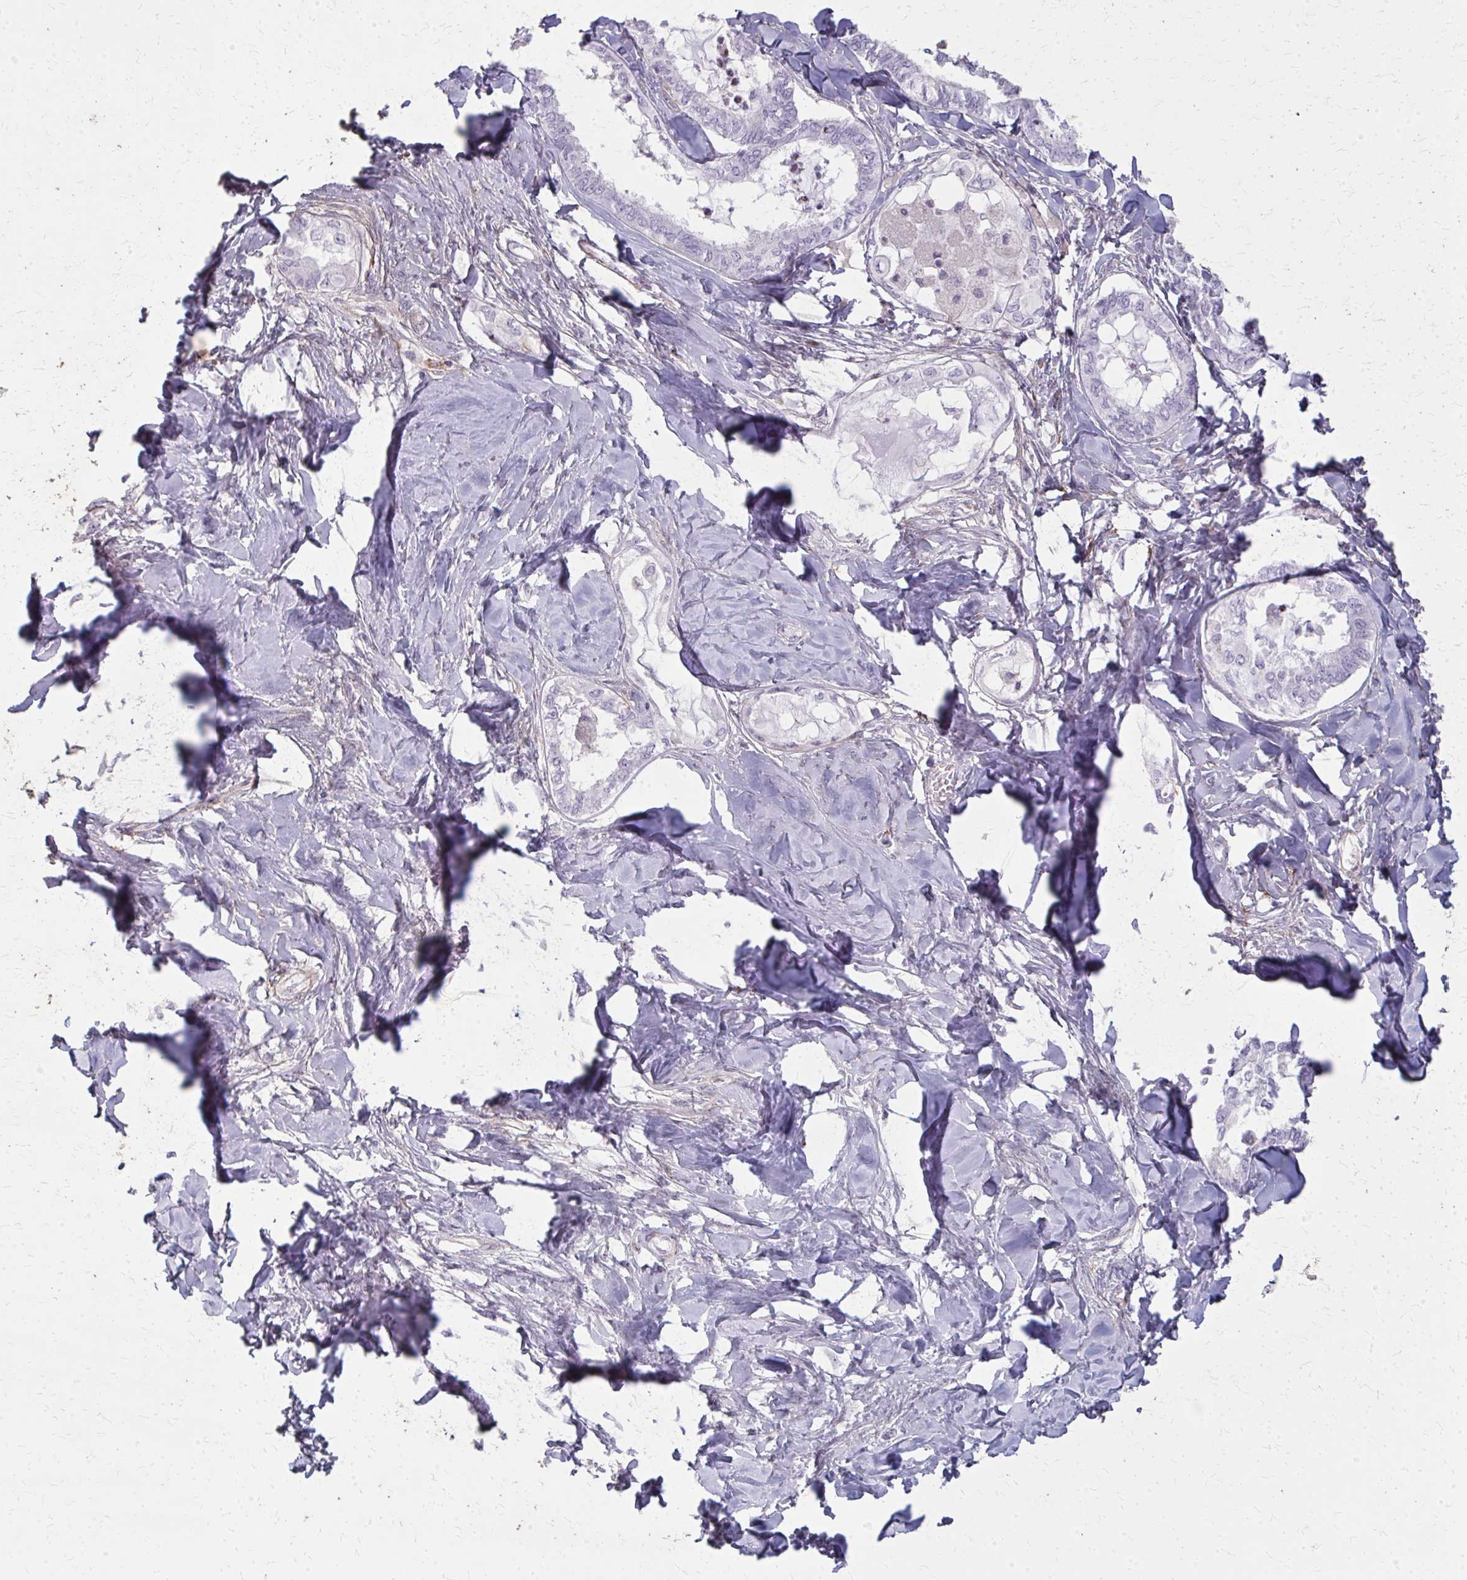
{"staining": {"intensity": "negative", "quantity": "none", "location": "none"}, "tissue": "ovarian cancer", "cell_type": "Tumor cells", "image_type": "cancer", "snomed": [{"axis": "morphology", "description": "Carcinoma, endometroid"}, {"axis": "topography", "description": "Ovary"}], "caption": "A micrograph of human ovarian endometroid carcinoma is negative for staining in tumor cells. The staining was performed using DAB to visualize the protein expression in brown, while the nuclei were stained in blue with hematoxylin (Magnification: 20x).", "gene": "TENM4", "patient": {"sex": "female", "age": 70}}